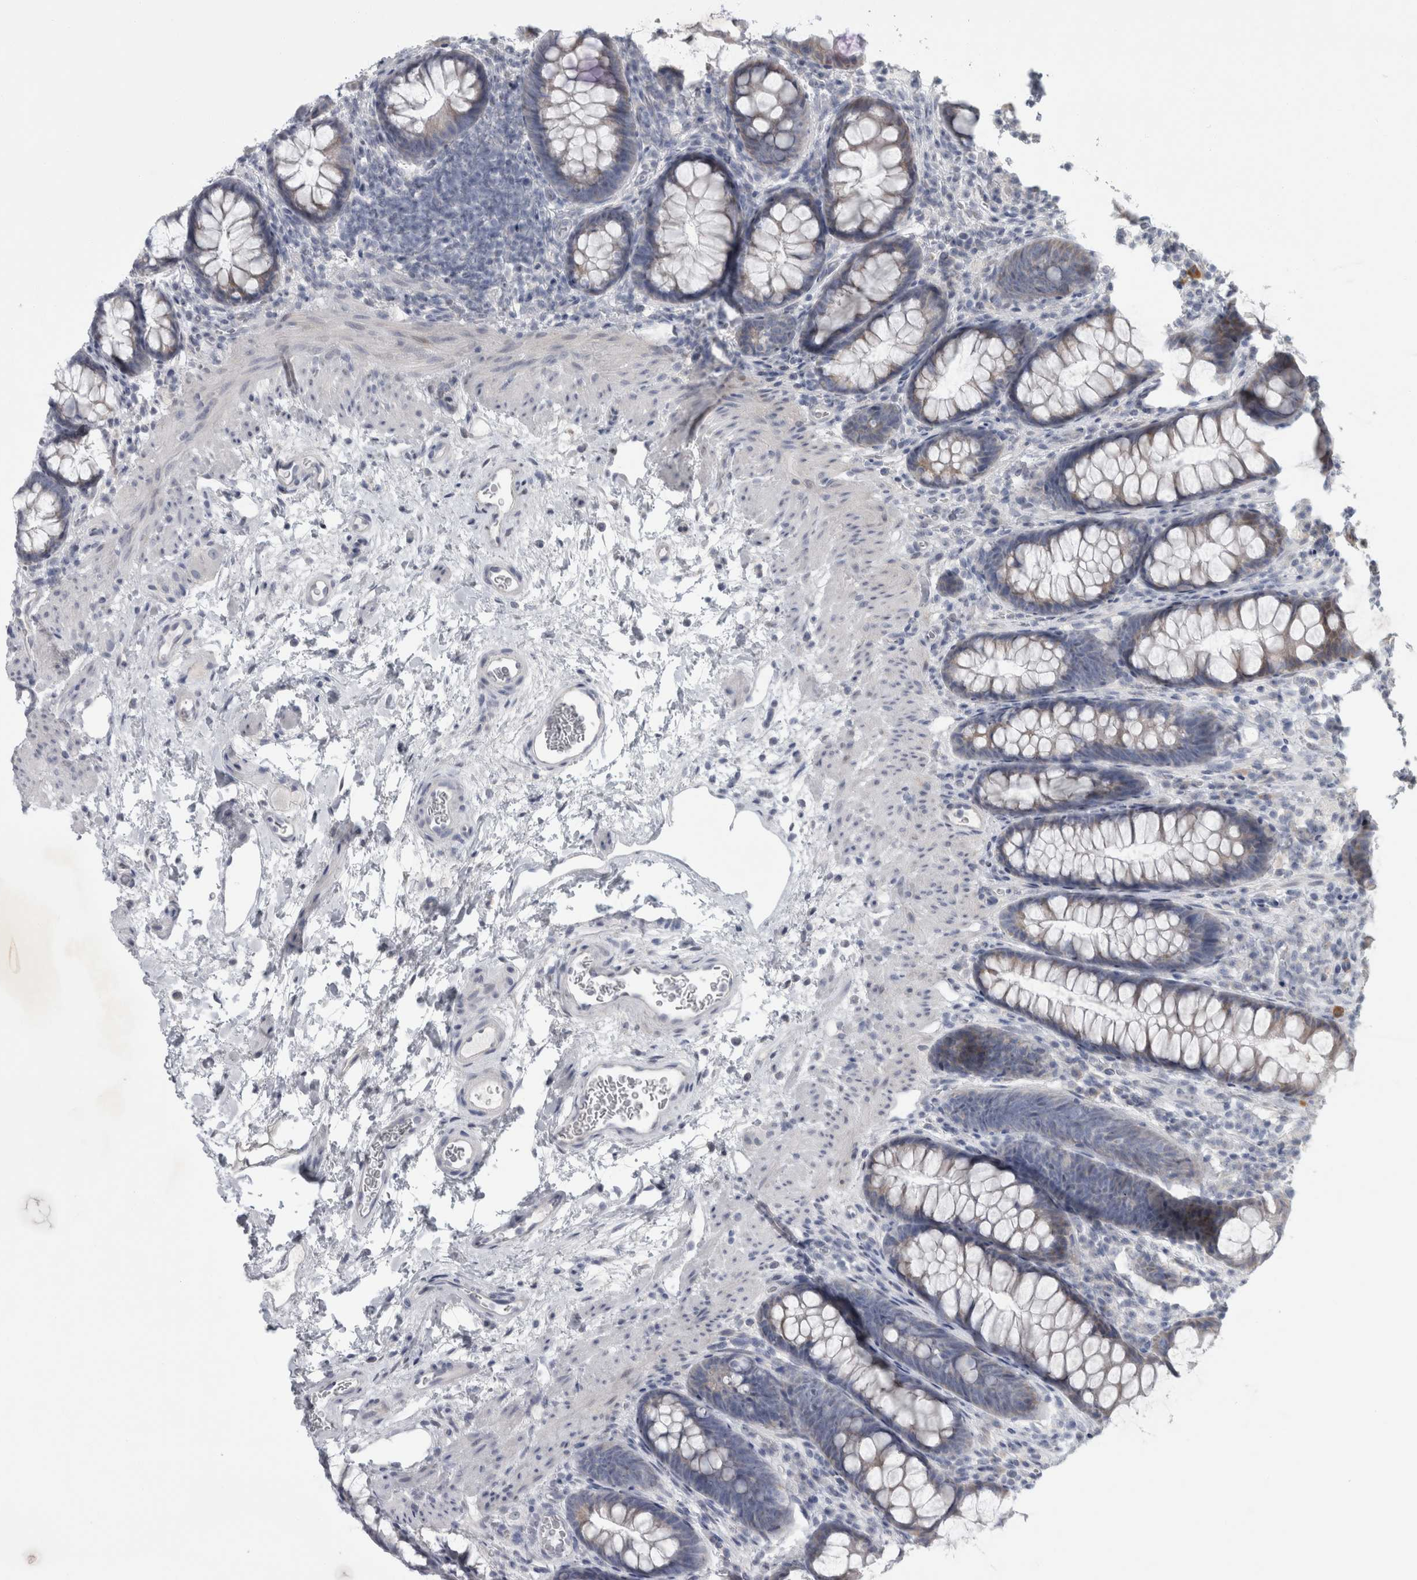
{"staining": {"intensity": "negative", "quantity": "none", "location": "none"}, "tissue": "colon", "cell_type": "Endothelial cells", "image_type": "normal", "snomed": [{"axis": "morphology", "description": "Normal tissue, NOS"}, {"axis": "topography", "description": "Colon"}], "caption": "DAB immunohistochemical staining of benign colon demonstrates no significant expression in endothelial cells.", "gene": "FXYD7", "patient": {"sex": "female", "age": 62}}